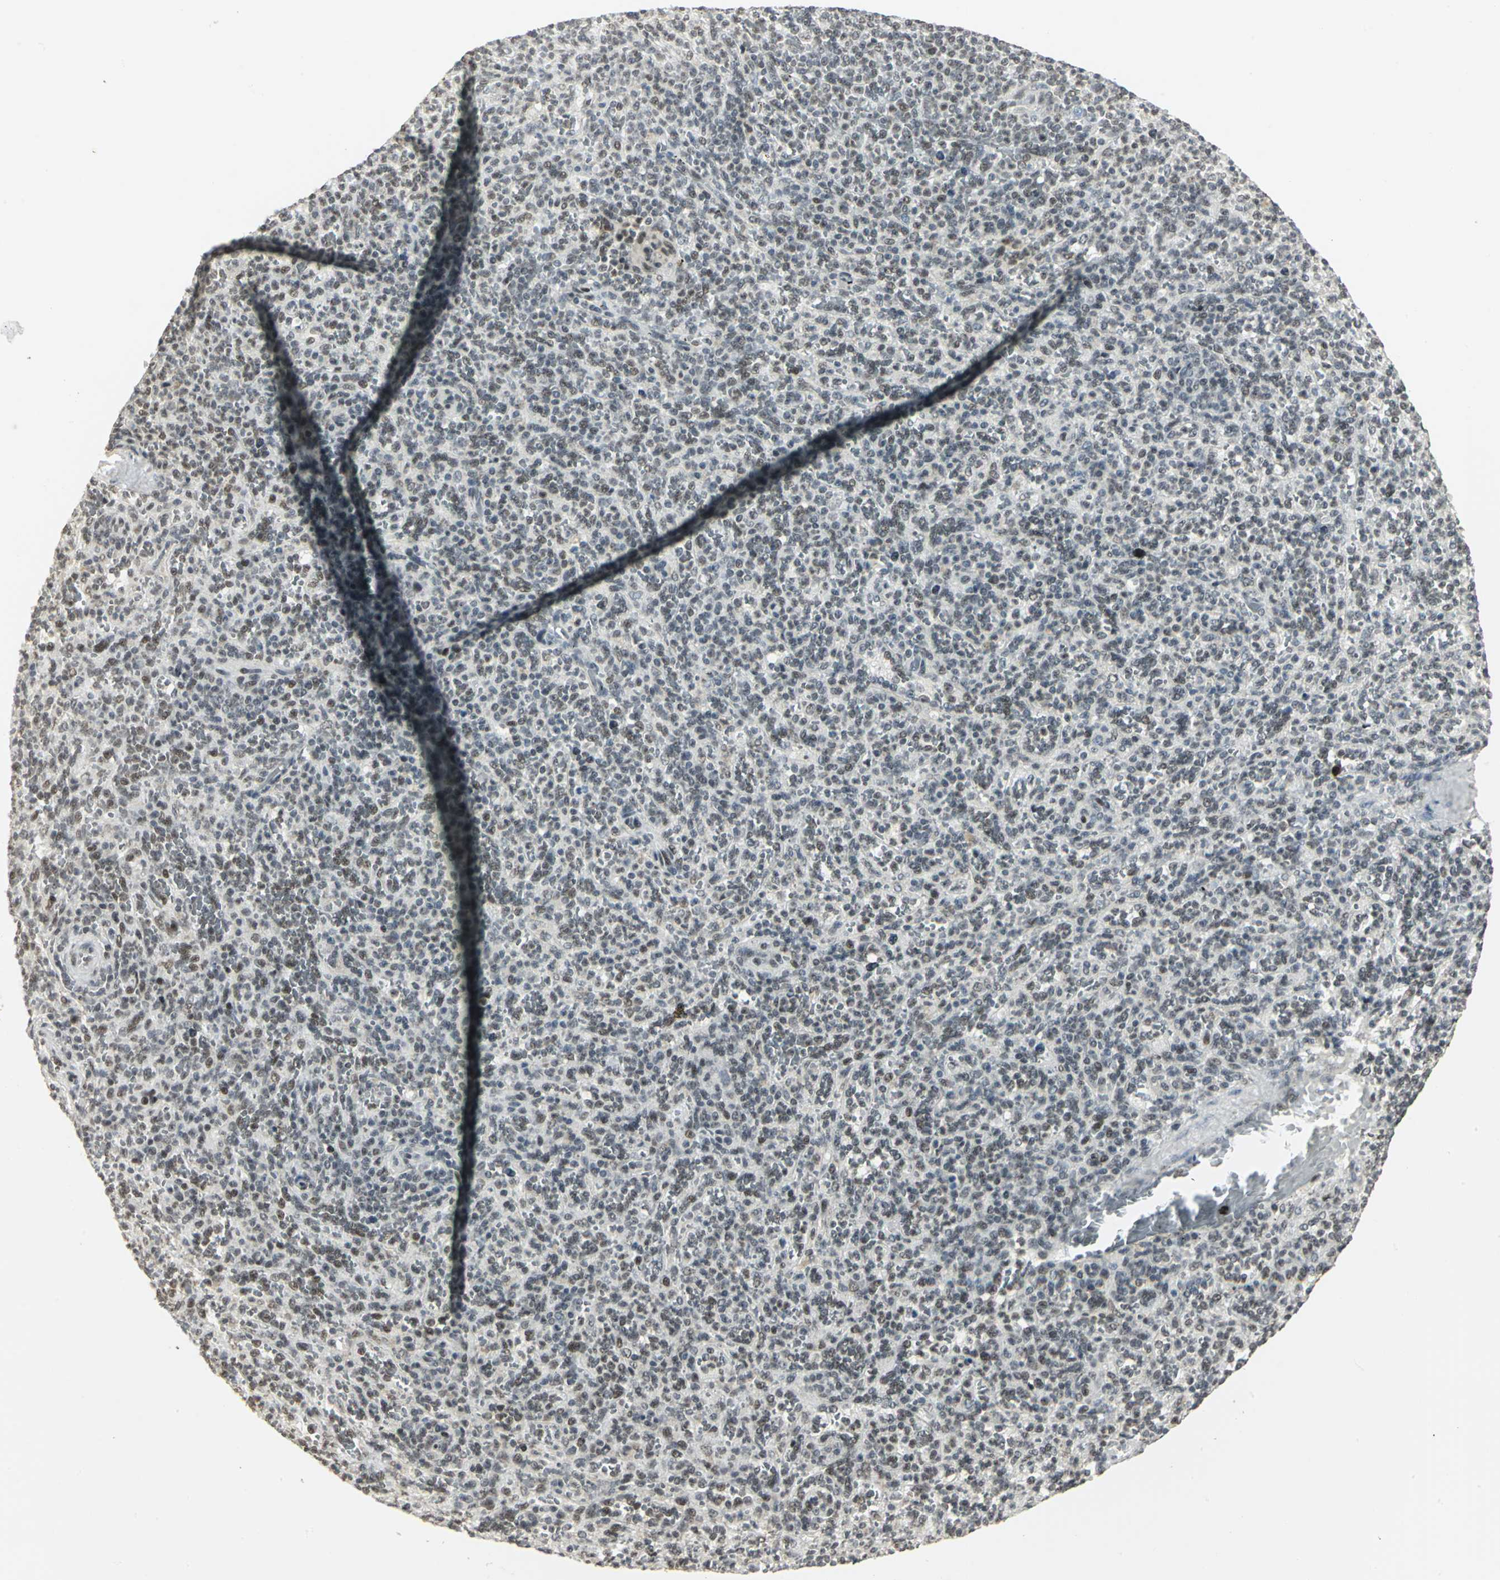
{"staining": {"intensity": "weak", "quantity": "25%-75%", "location": "nuclear"}, "tissue": "spleen", "cell_type": "Cells in red pulp", "image_type": "normal", "snomed": [{"axis": "morphology", "description": "Normal tissue, NOS"}, {"axis": "topography", "description": "Spleen"}], "caption": "About 25%-75% of cells in red pulp in benign human spleen show weak nuclear protein expression as visualized by brown immunohistochemical staining.", "gene": "CBX3", "patient": {"sex": "male", "age": 36}}